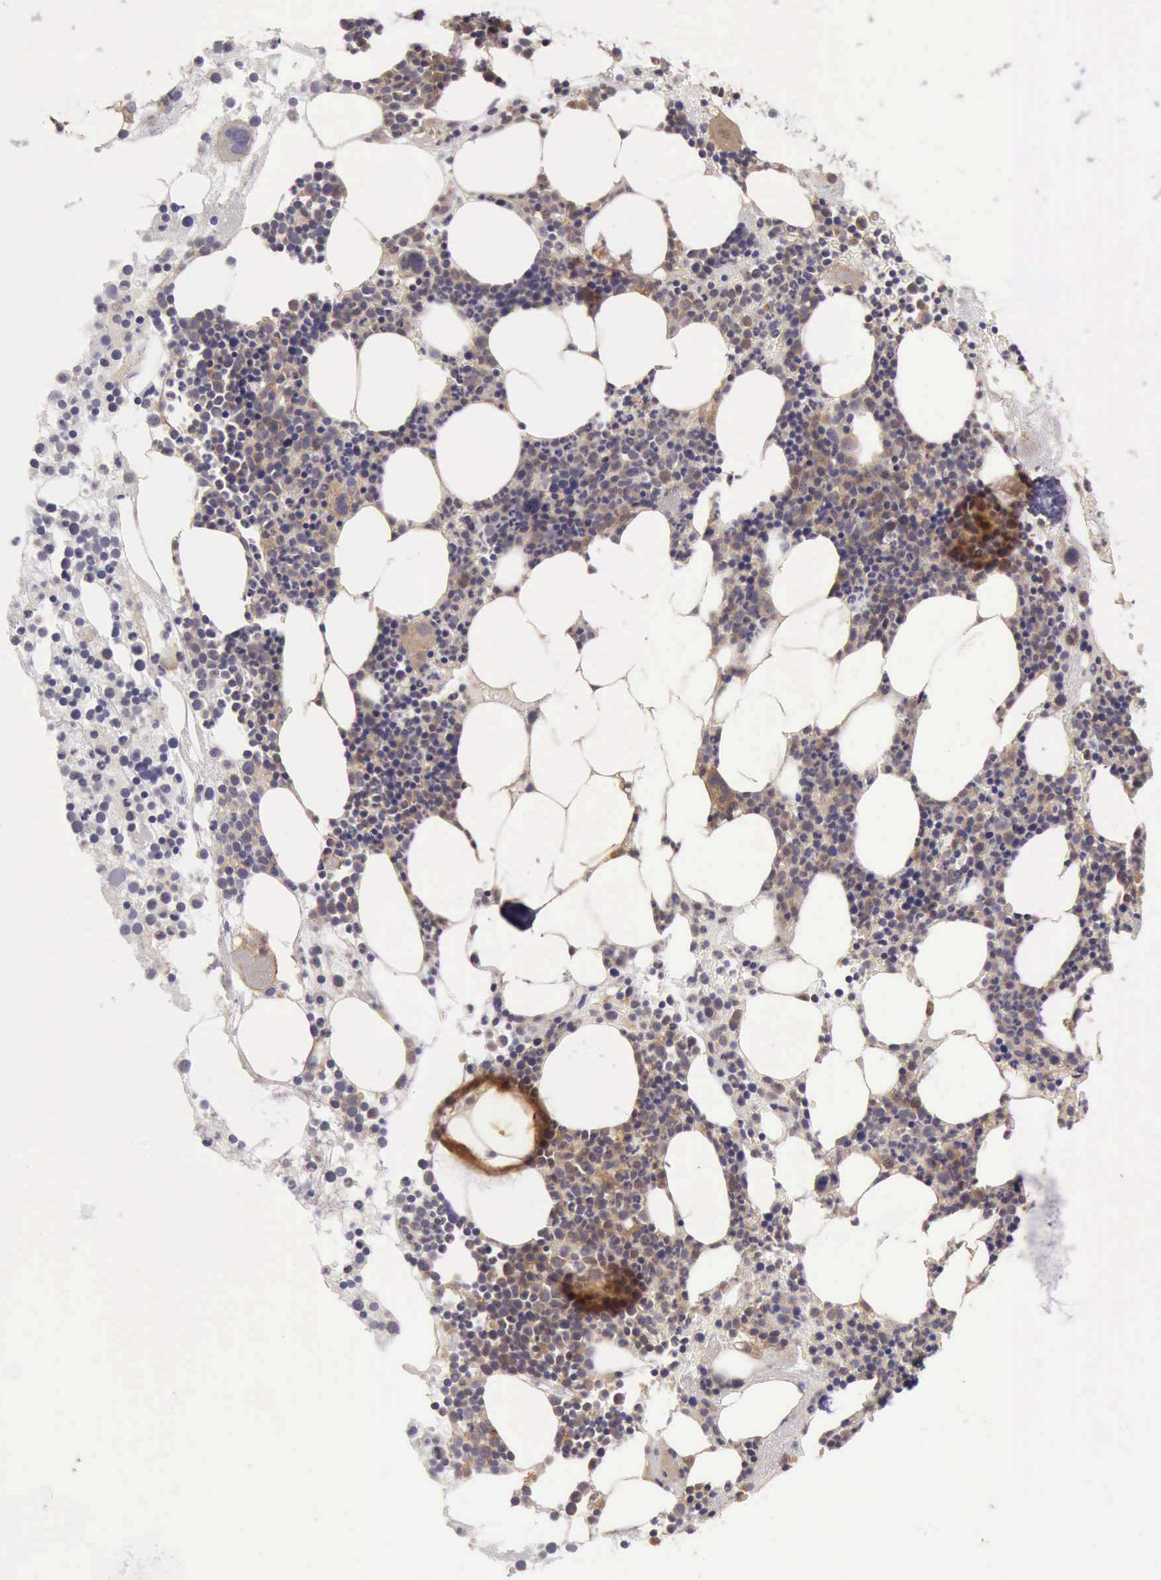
{"staining": {"intensity": "moderate", "quantity": "25%-75%", "location": "cytoplasmic/membranous"}, "tissue": "bone marrow", "cell_type": "Hematopoietic cells", "image_type": "normal", "snomed": [{"axis": "morphology", "description": "Normal tissue, NOS"}, {"axis": "topography", "description": "Bone marrow"}], "caption": "The immunohistochemical stain highlights moderate cytoplasmic/membranous positivity in hematopoietic cells of normal bone marrow. (DAB (3,3'-diaminobenzidine) IHC, brown staining for protein, blue staining for nuclei).", "gene": "EIF5", "patient": {"sex": "male", "age": 75}}